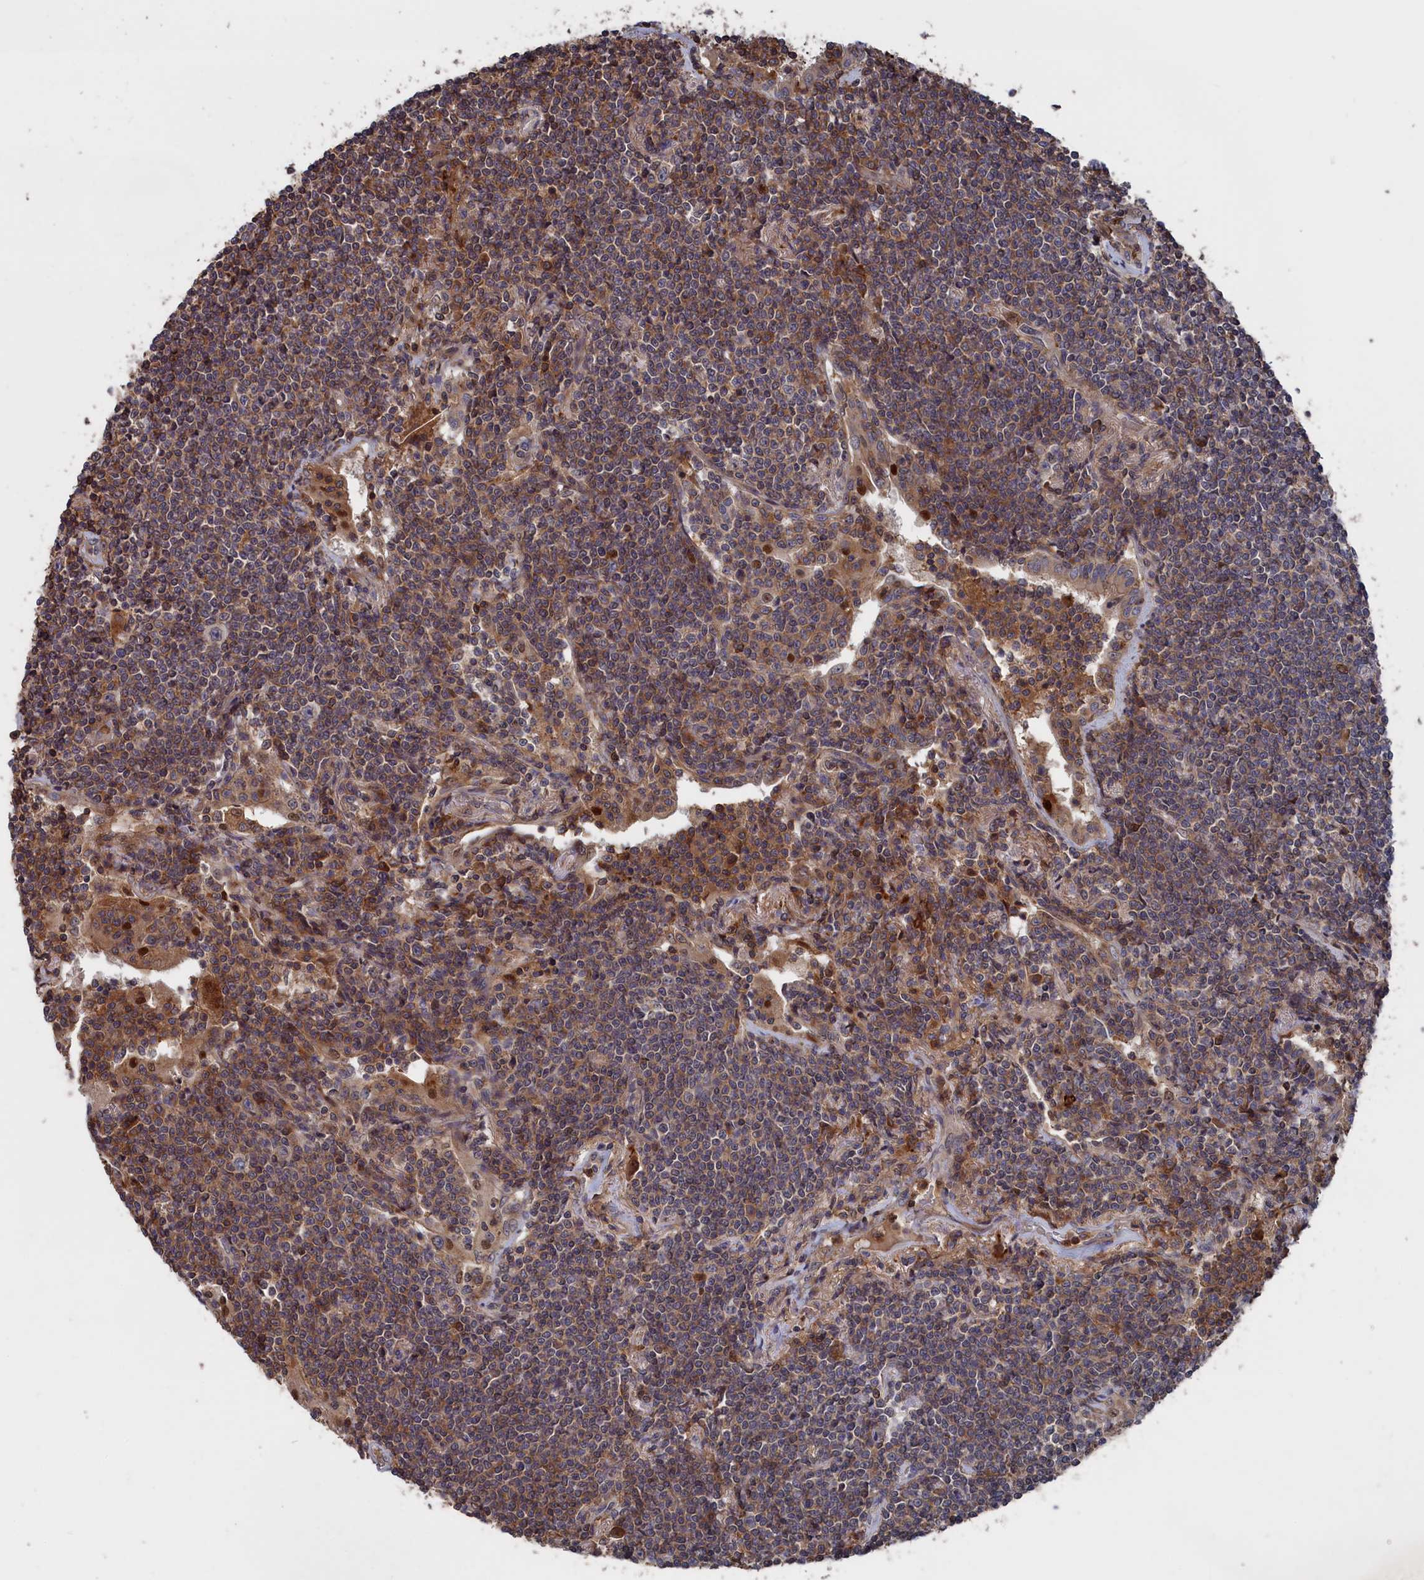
{"staining": {"intensity": "weak", "quantity": "<25%", "location": "cytoplasmic/membranous"}, "tissue": "lymphoma", "cell_type": "Tumor cells", "image_type": "cancer", "snomed": [{"axis": "morphology", "description": "Malignant lymphoma, non-Hodgkin's type, Low grade"}, {"axis": "topography", "description": "Lung"}], "caption": "Immunohistochemical staining of human lymphoma displays no significant positivity in tumor cells.", "gene": "PLA2G15", "patient": {"sex": "female", "age": 71}}